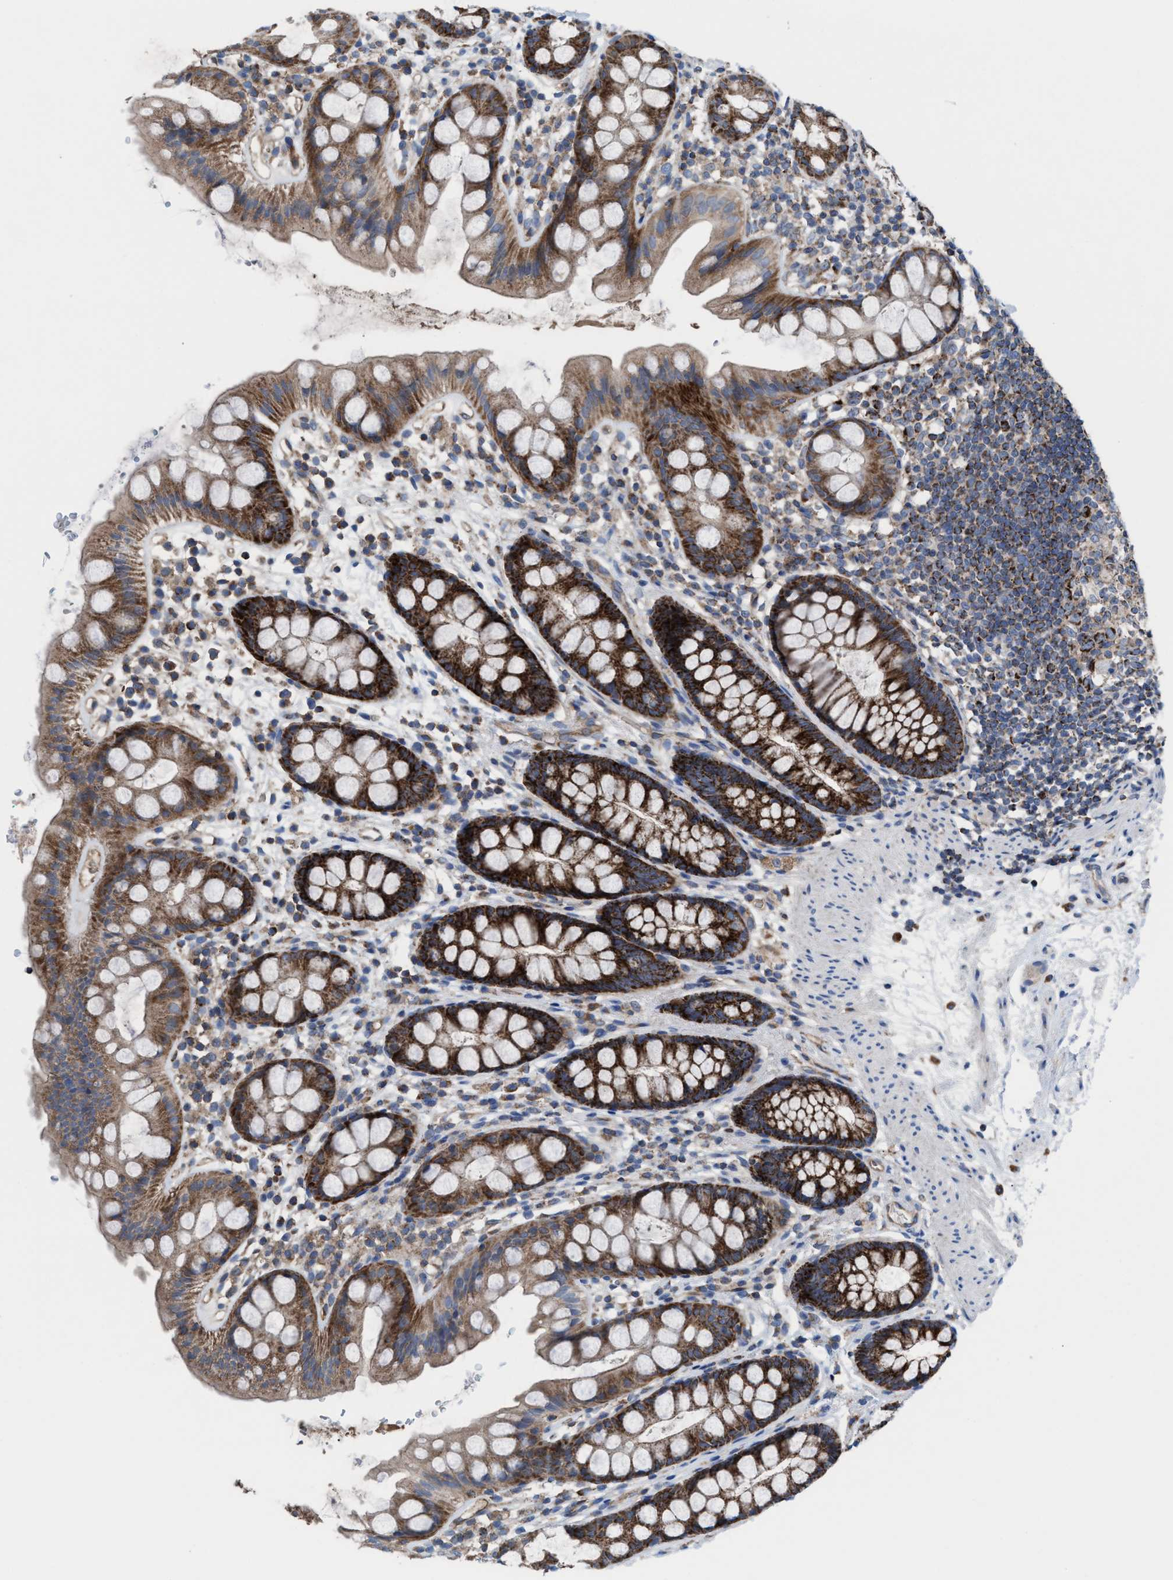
{"staining": {"intensity": "strong", "quantity": ">75%", "location": "cytoplasmic/membranous"}, "tissue": "rectum", "cell_type": "Glandular cells", "image_type": "normal", "snomed": [{"axis": "morphology", "description": "Normal tissue, NOS"}, {"axis": "topography", "description": "Rectum"}], "caption": "Rectum was stained to show a protein in brown. There is high levels of strong cytoplasmic/membranous staining in approximately >75% of glandular cells. The staining was performed using DAB to visualize the protein expression in brown, while the nuclei were stained in blue with hematoxylin (Magnification: 20x).", "gene": "MRM1", "patient": {"sex": "female", "age": 65}}